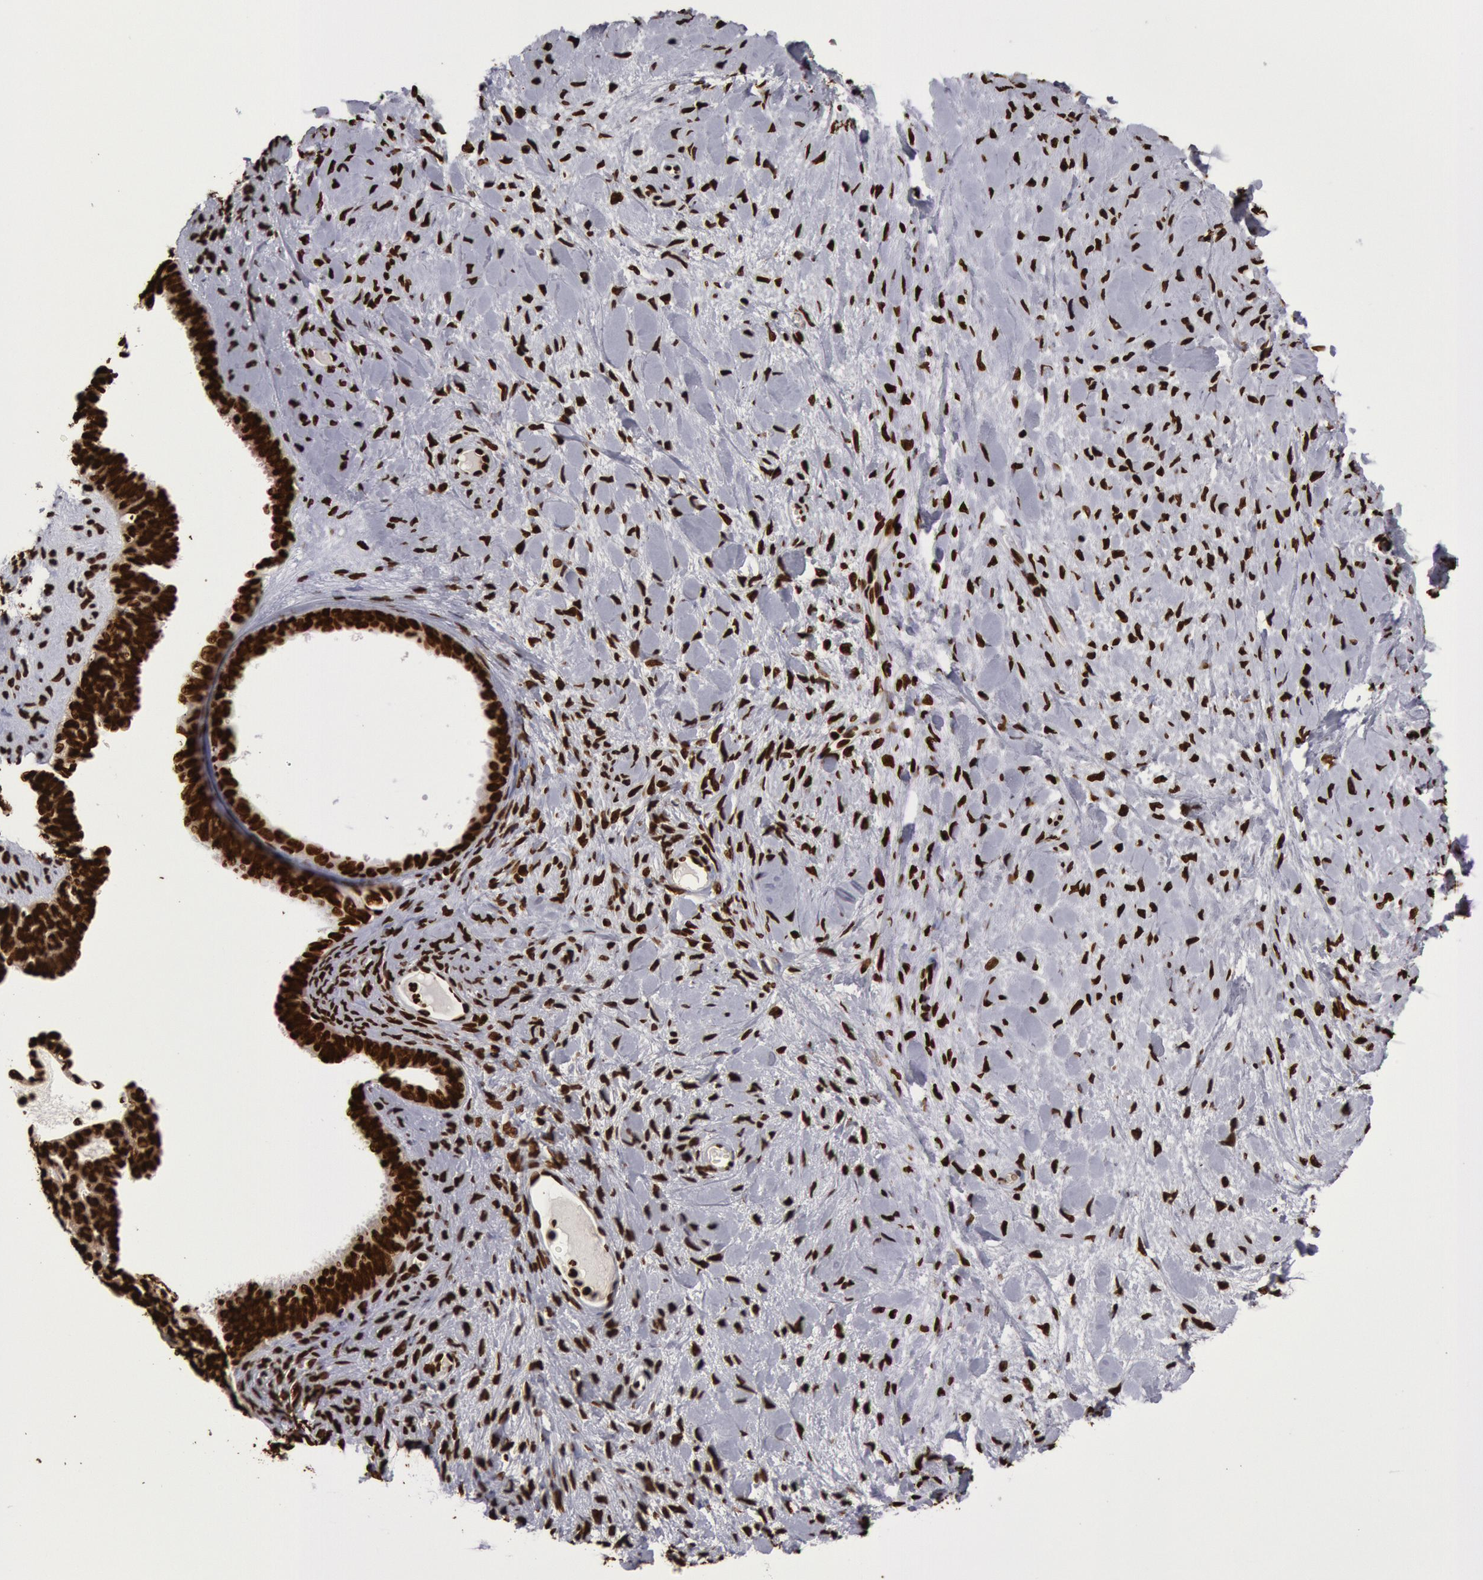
{"staining": {"intensity": "strong", "quantity": ">75%", "location": "nuclear"}, "tissue": "ovarian cancer", "cell_type": "Tumor cells", "image_type": "cancer", "snomed": [{"axis": "morphology", "description": "Cystadenocarcinoma, serous, NOS"}, {"axis": "topography", "description": "Ovary"}], "caption": "The image displays immunohistochemical staining of ovarian cancer (serous cystadenocarcinoma). There is strong nuclear expression is identified in about >75% of tumor cells. (DAB (3,3'-diaminobenzidine) = brown stain, brightfield microscopy at high magnification).", "gene": "H3-4", "patient": {"sex": "female", "age": 71}}